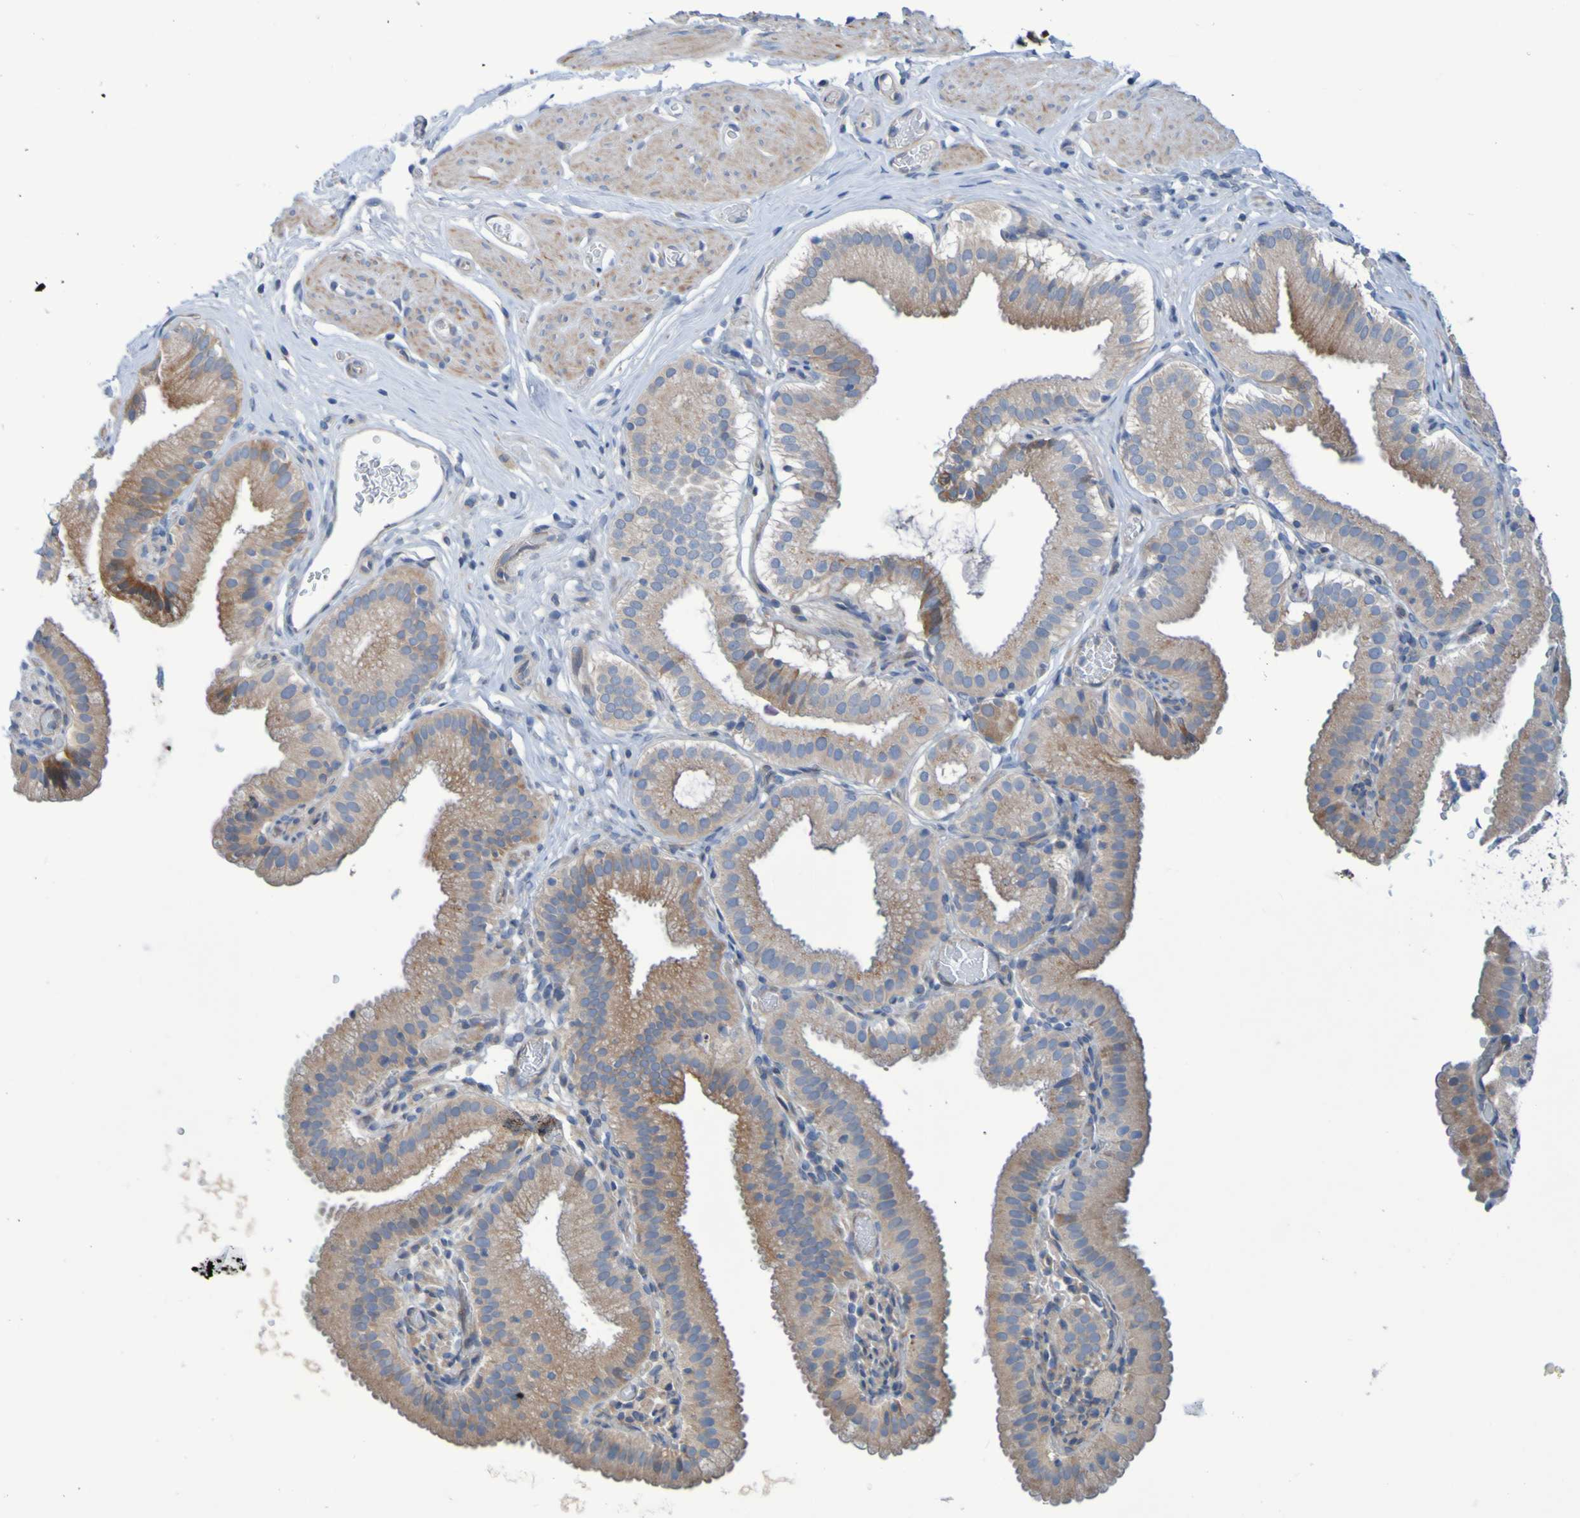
{"staining": {"intensity": "moderate", "quantity": ">75%", "location": "cytoplasmic/membranous"}, "tissue": "gallbladder", "cell_type": "Glandular cells", "image_type": "normal", "snomed": [{"axis": "morphology", "description": "Normal tissue, NOS"}, {"axis": "topography", "description": "Gallbladder"}], "caption": "Immunohistochemical staining of normal gallbladder reveals >75% levels of moderate cytoplasmic/membranous protein positivity in approximately >75% of glandular cells.", "gene": "NPRL3", "patient": {"sex": "male", "age": 54}}